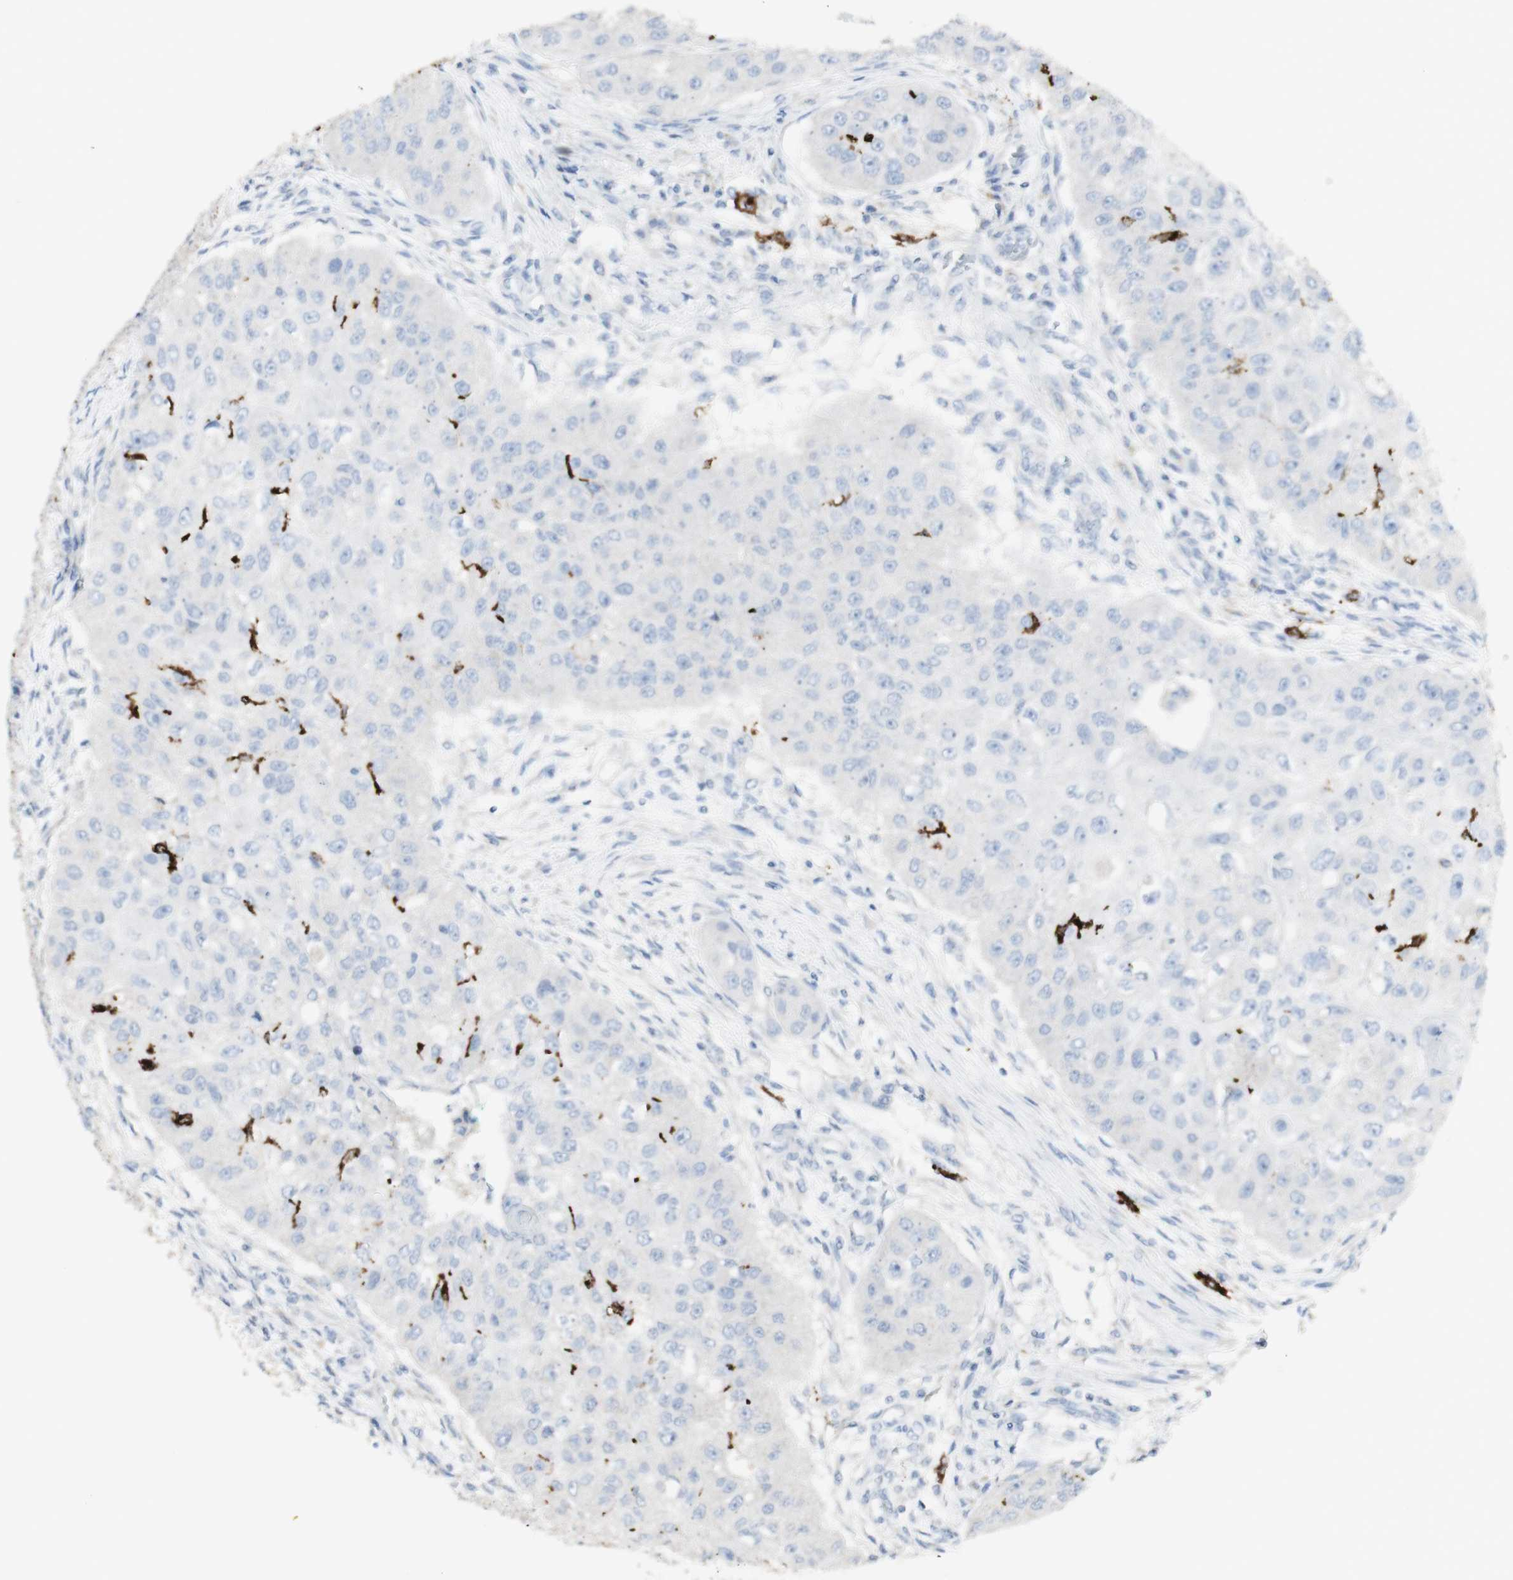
{"staining": {"intensity": "negative", "quantity": "none", "location": "none"}, "tissue": "head and neck cancer", "cell_type": "Tumor cells", "image_type": "cancer", "snomed": [{"axis": "morphology", "description": "Normal tissue, NOS"}, {"axis": "morphology", "description": "Squamous cell carcinoma, NOS"}, {"axis": "topography", "description": "Skeletal muscle"}, {"axis": "topography", "description": "Head-Neck"}], "caption": "This is an immunohistochemistry (IHC) image of human head and neck cancer (squamous cell carcinoma). There is no expression in tumor cells.", "gene": "CD207", "patient": {"sex": "male", "age": 51}}